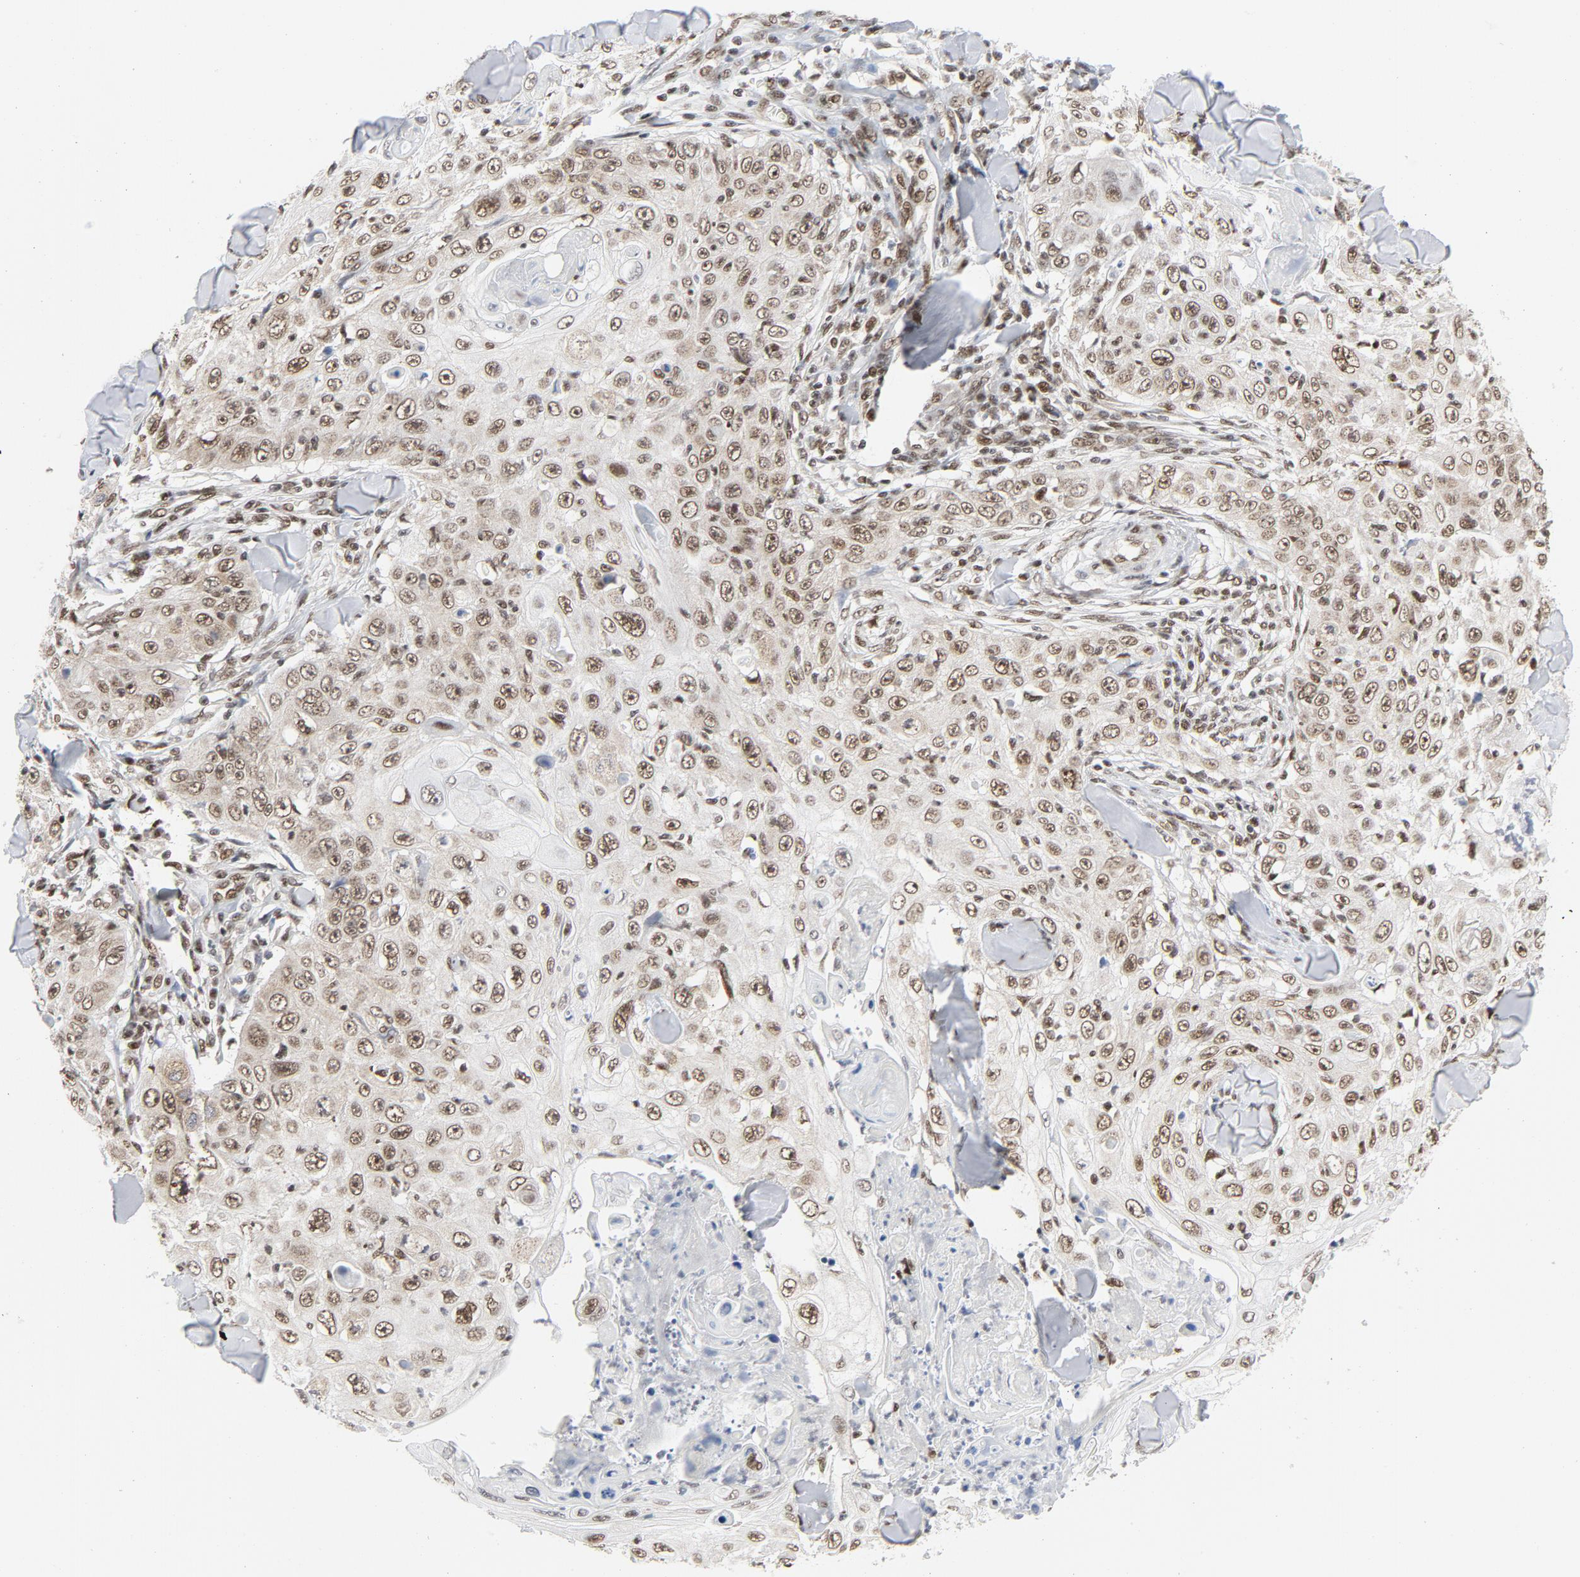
{"staining": {"intensity": "moderate", "quantity": ">75%", "location": "nuclear"}, "tissue": "skin cancer", "cell_type": "Tumor cells", "image_type": "cancer", "snomed": [{"axis": "morphology", "description": "Squamous cell carcinoma, NOS"}, {"axis": "topography", "description": "Skin"}], "caption": "Squamous cell carcinoma (skin) tissue demonstrates moderate nuclear positivity in approximately >75% of tumor cells", "gene": "ERCC1", "patient": {"sex": "male", "age": 86}}